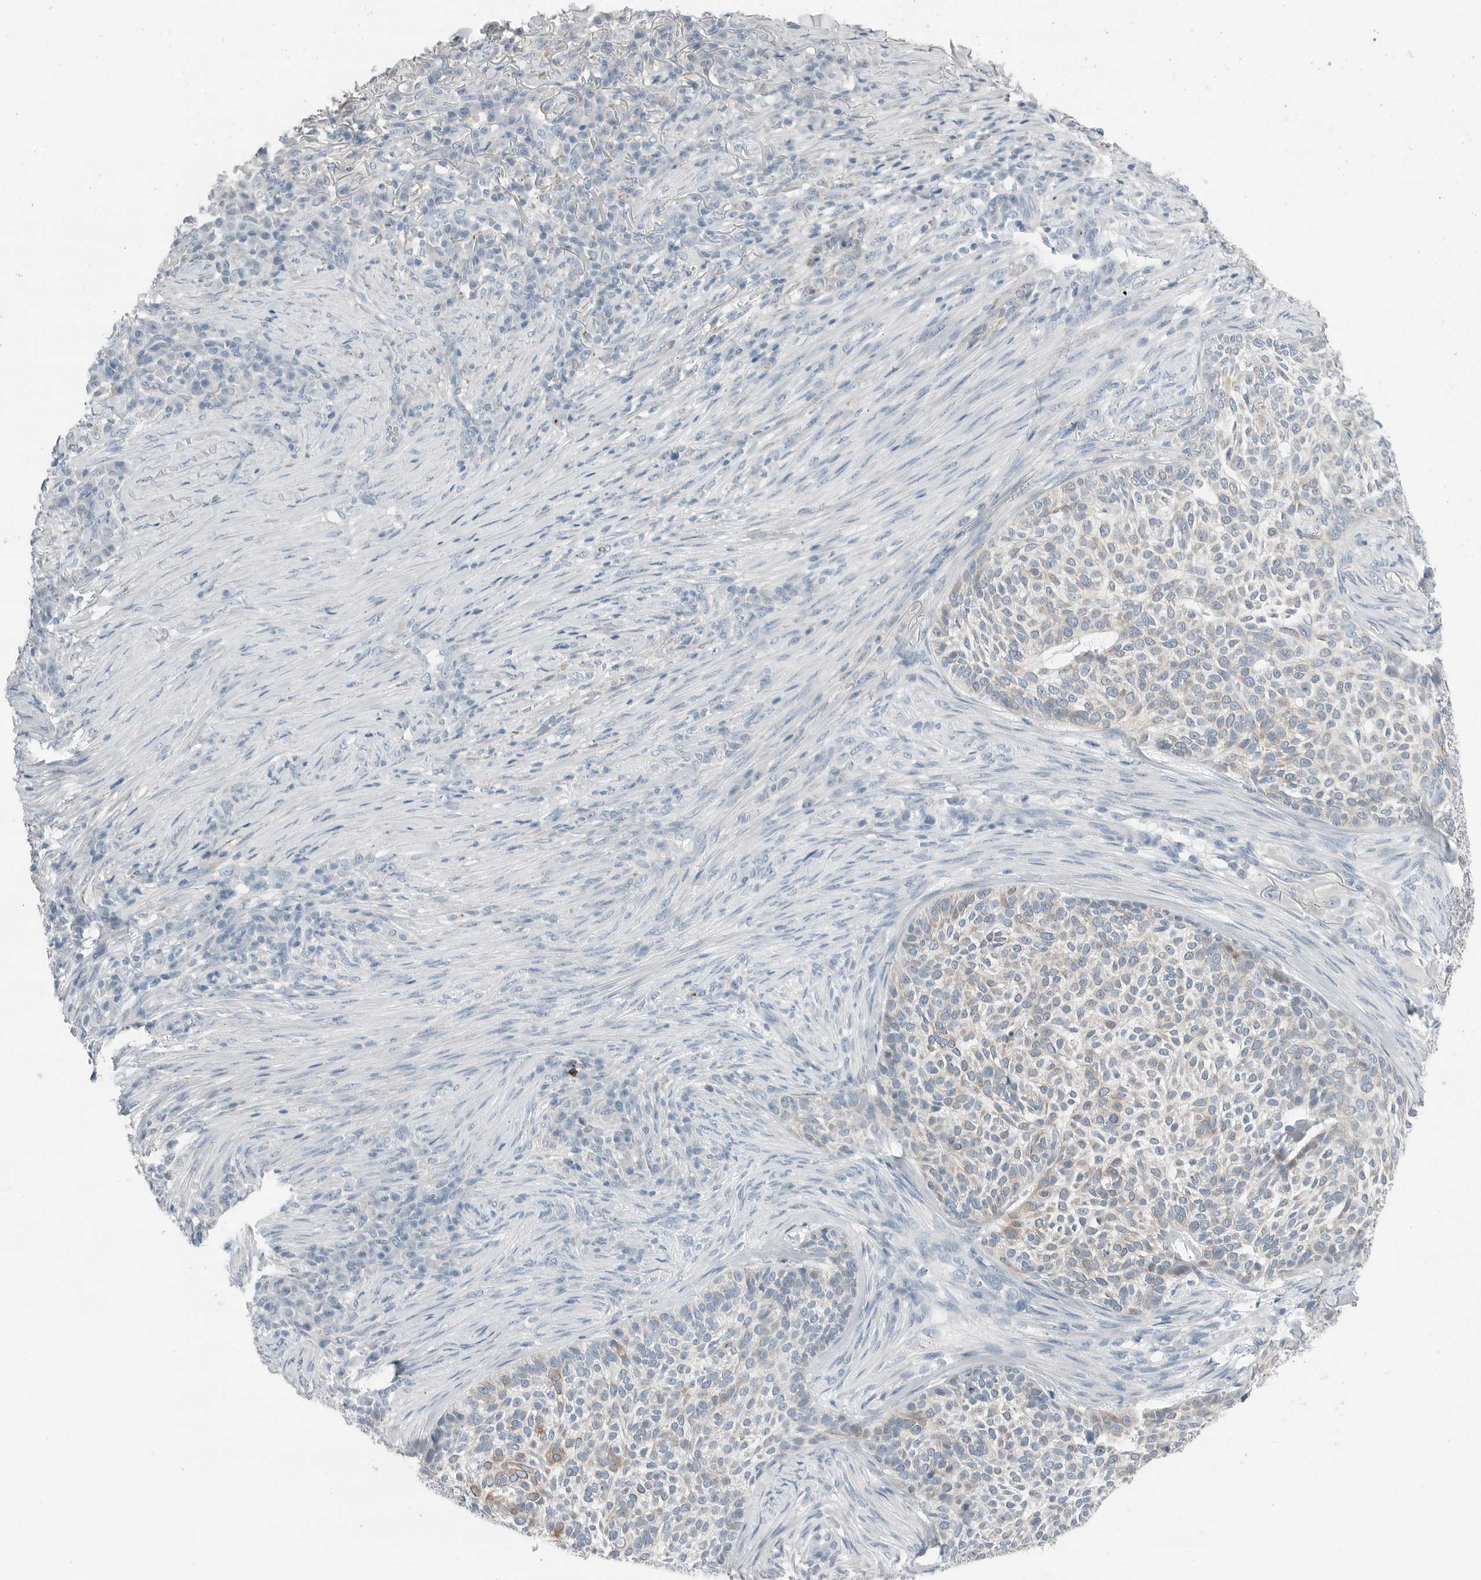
{"staining": {"intensity": "weak", "quantity": "<25%", "location": "cytoplasmic/membranous"}, "tissue": "skin cancer", "cell_type": "Tumor cells", "image_type": "cancer", "snomed": [{"axis": "morphology", "description": "Basal cell carcinoma"}, {"axis": "topography", "description": "Skin"}], "caption": "DAB immunohistochemical staining of human basal cell carcinoma (skin) demonstrates no significant staining in tumor cells.", "gene": "SERPINB7", "patient": {"sex": "female", "age": 64}}